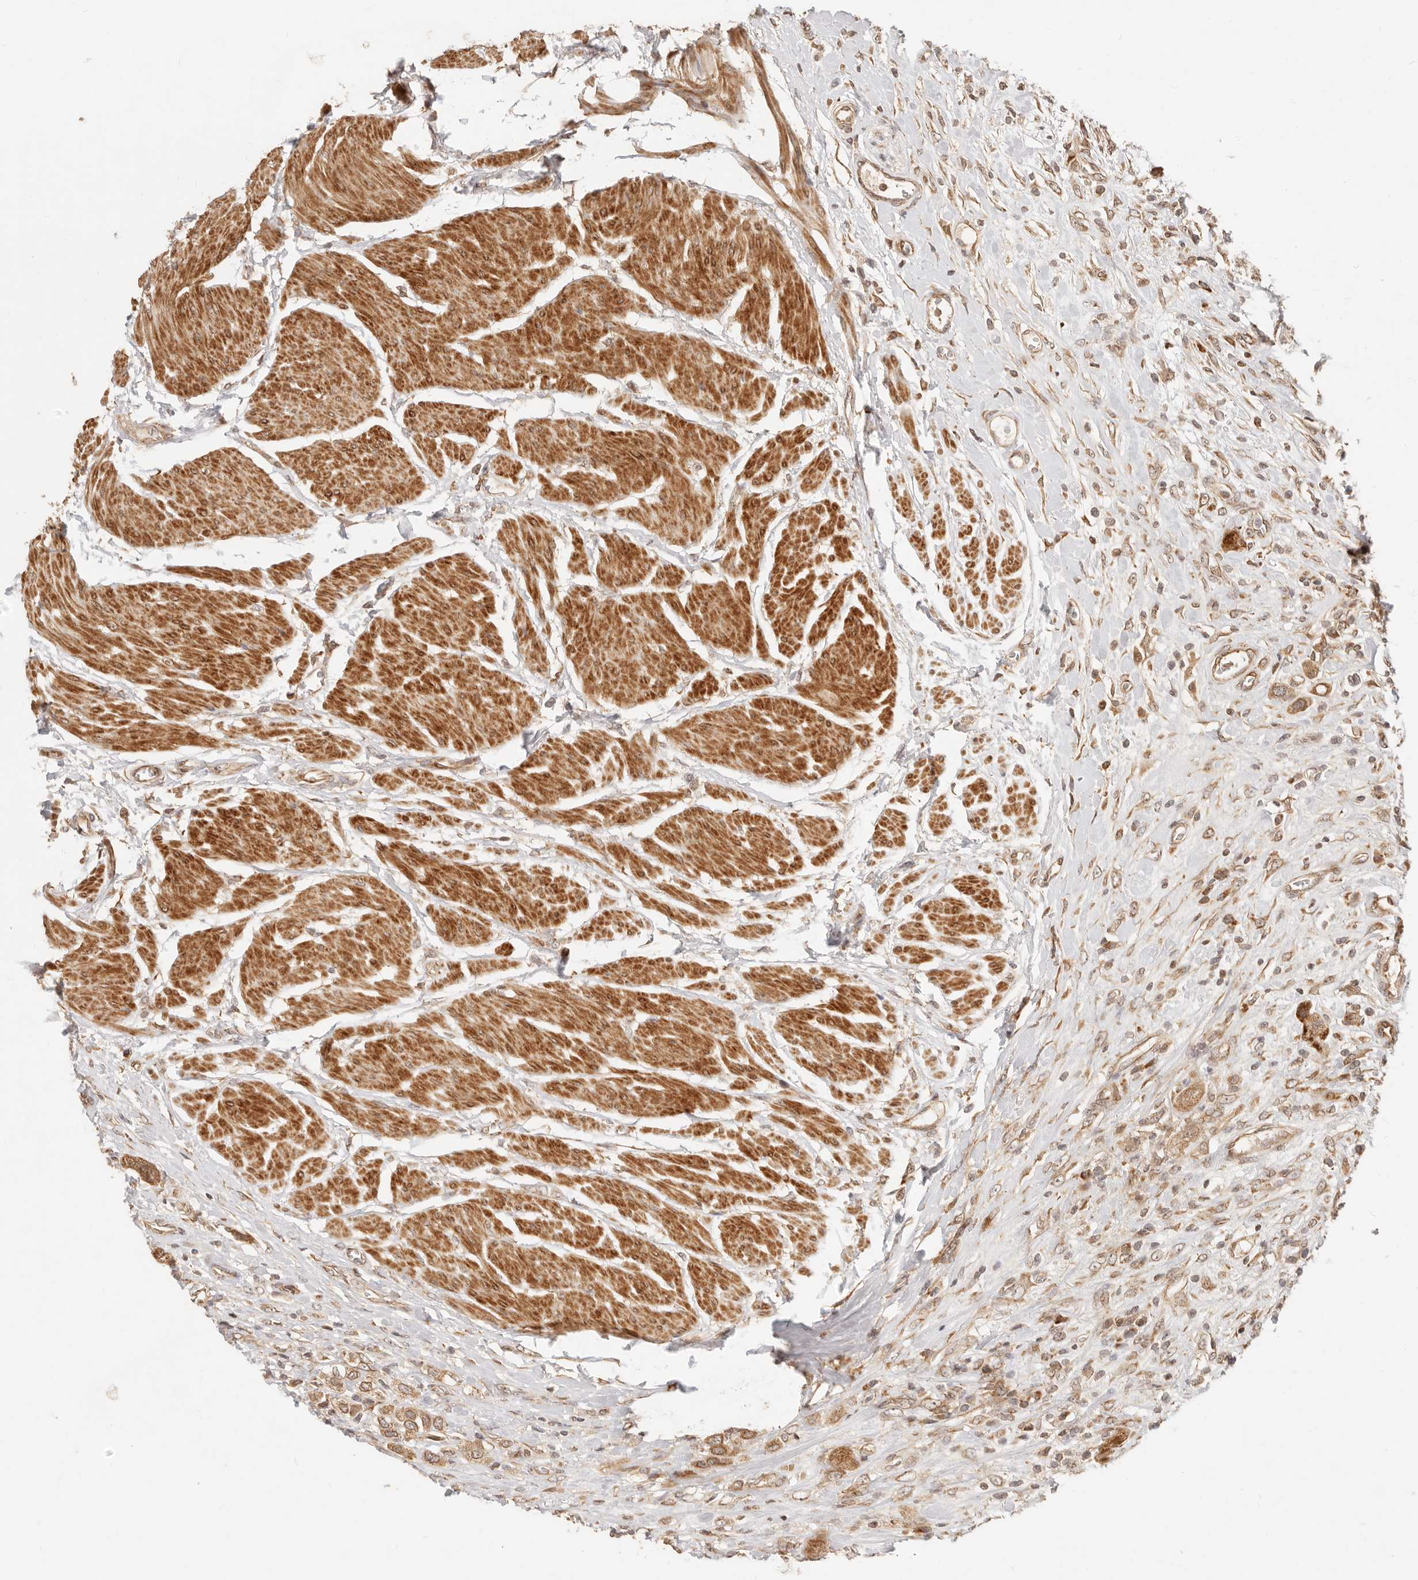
{"staining": {"intensity": "moderate", "quantity": ">75%", "location": "cytoplasmic/membranous"}, "tissue": "urothelial cancer", "cell_type": "Tumor cells", "image_type": "cancer", "snomed": [{"axis": "morphology", "description": "Urothelial carcinoma, High grade"}, {"axis": "topography", "description": "Urinary bladder"}], "caption": "High-magnification brightfield microscopy of urothelial carcinoma (high-grade) stained with DAB (3,3'-diaminobenzidine) (brown) and counterstained with hematoxylin (blue). tumor cells exhibit moderate cytoplasmic/membranous staining is seen in approximately>75% of cells. Using DAB (brown) and hematoxylin (blue) stains, captured at high magnification using brightfield microscopy.", "gene": "TIMM17A", "patient": {"sex": "male", "age": 50}}